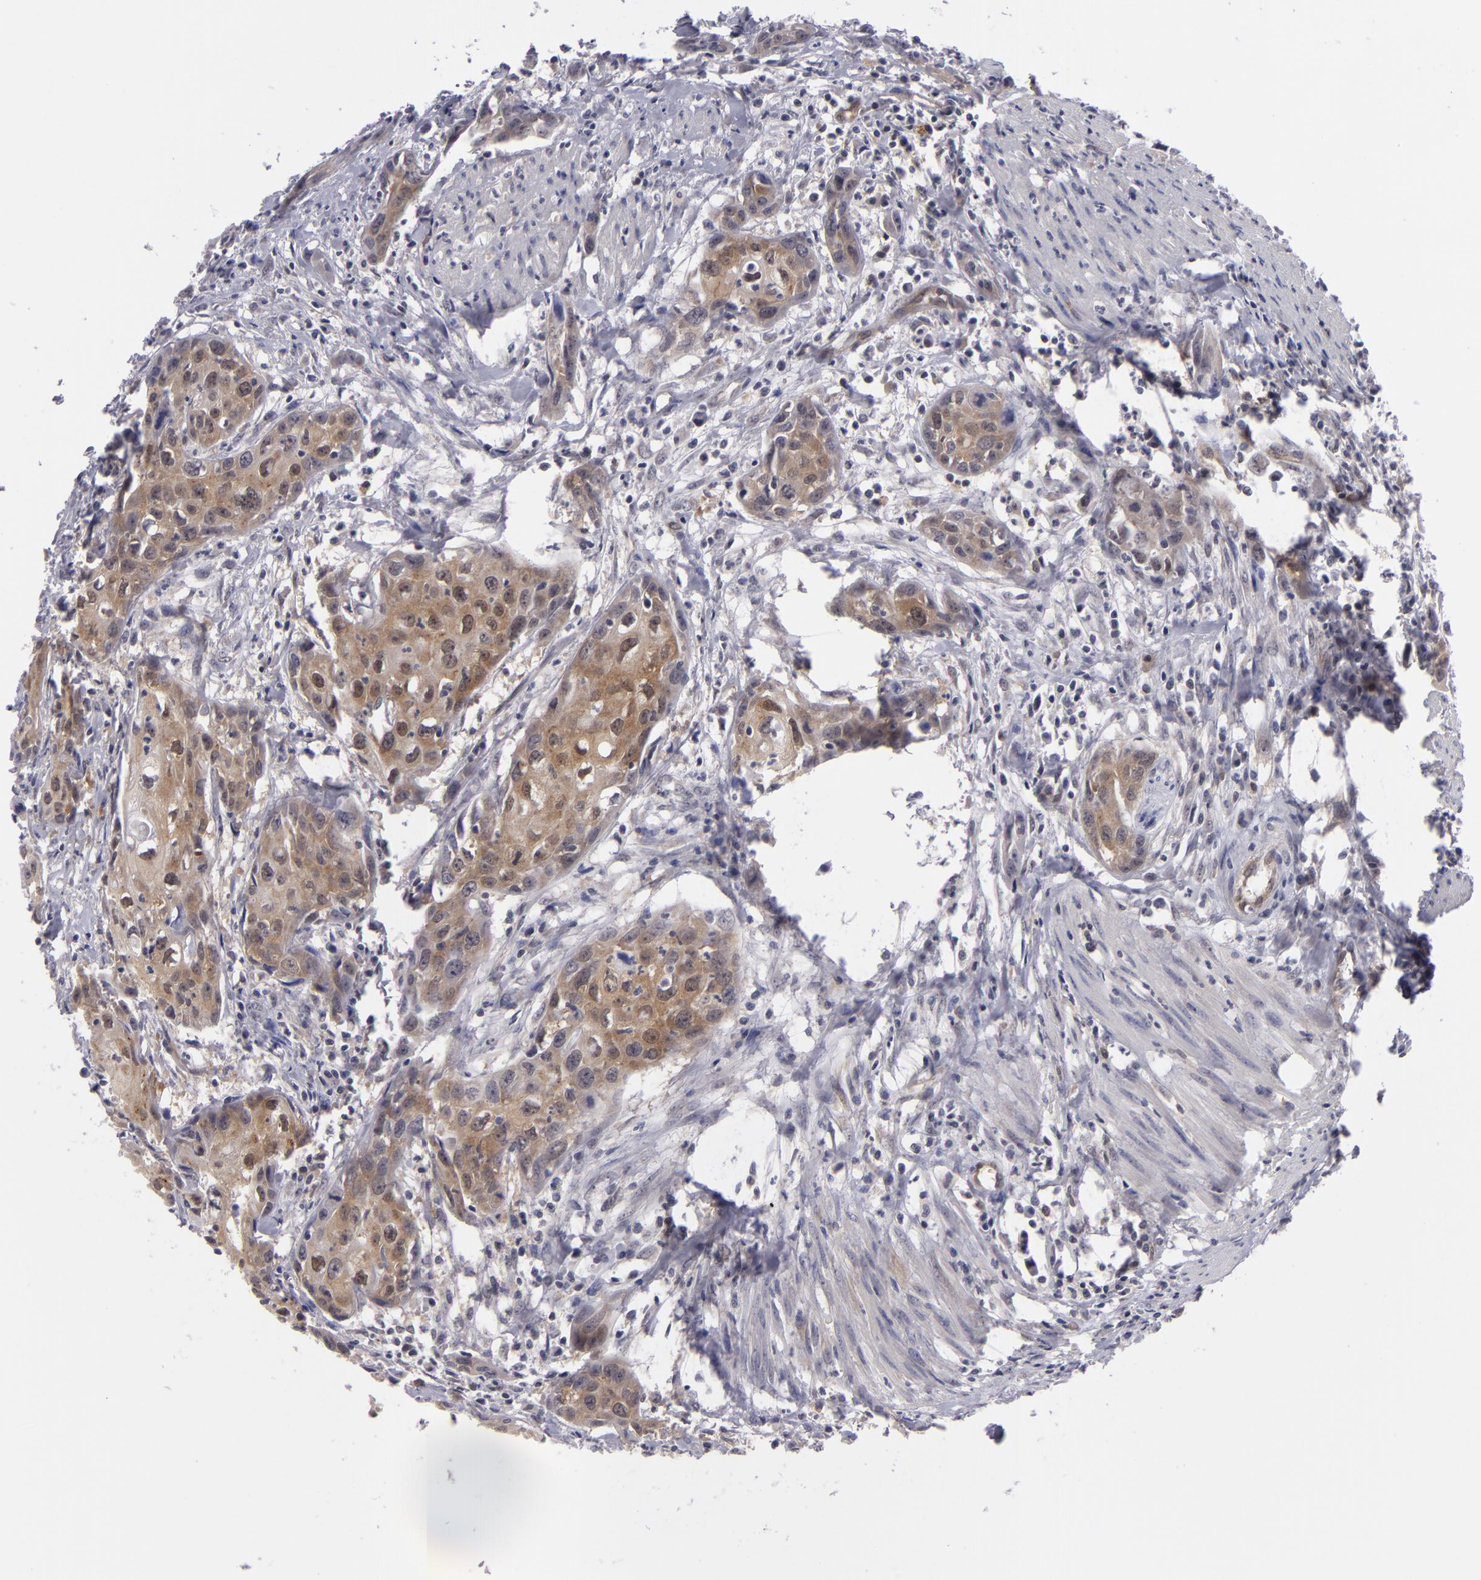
{"staining": {"intensity": "moderate", "quantity": ">75%", "location": "cytoplasmic/membranous"}, "tissue": "urothelial cancer", "cell_type": "Tumor cells", "image_type": "cancer", "snomed": [{"axis": "morphology", "description": "Urothelial carcinoma, High grade"}, {"axis": "topography", "description": "Urinary bladder"}], "caption": "This is a micrograph of immunohistochemistry staining of urothelial cancer, which shows moderate staining in the cytoplasmic/membranous of tumor cells.", "gene": "BCL10", "patient": {"sex": "male", "age": 54}}